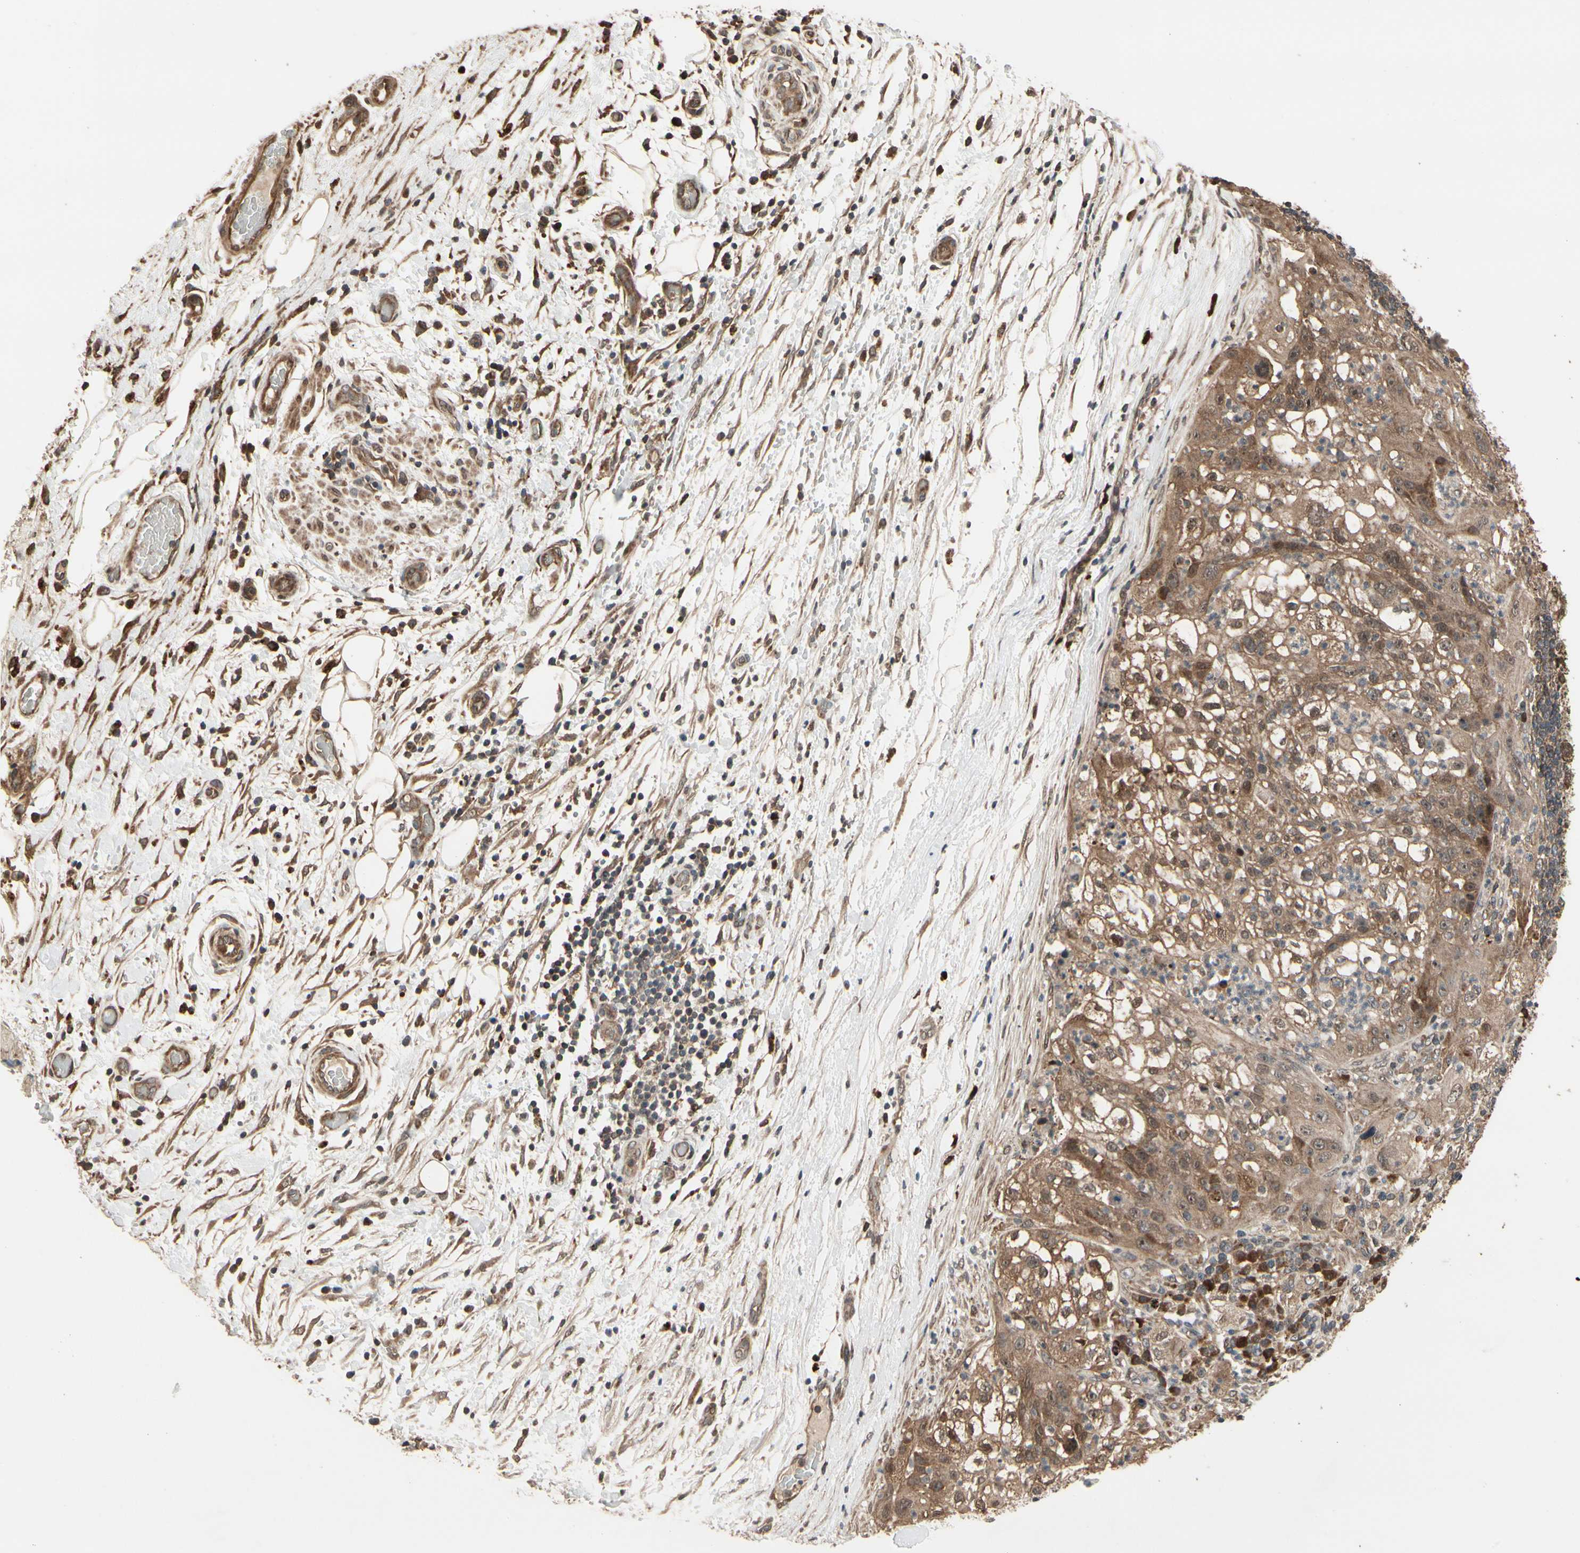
{"staining": {"intensity": "moderate", "quantity": "<25%", "location": "cytoplasmic/membranous"}, "tissue": "lung cancer", "cell_type": "Tumor cells", "image_type": "cancer", "snomed": [{"axis": "morphology", "description": "Inflammation, NOS"}, {"axis": "morphology", "description": "Squamous cell carcinoma, NOS"}, {"axis": "topography", "description": "Lymph node"}, {"axis": "topography", "description": "Soft tissue"}, {"axis": "topography", "description": "Lung"}], "caption": "Immunohistochemical staining of human lung cancer exhibits low levels of moderate cytoplasmic/membranous positivity in about <25% of tumor cells. (IHC, brightfield microscopy, high magnification).", "gene": "CSF1R", "patient": {"sex": "male", "age": 66}}